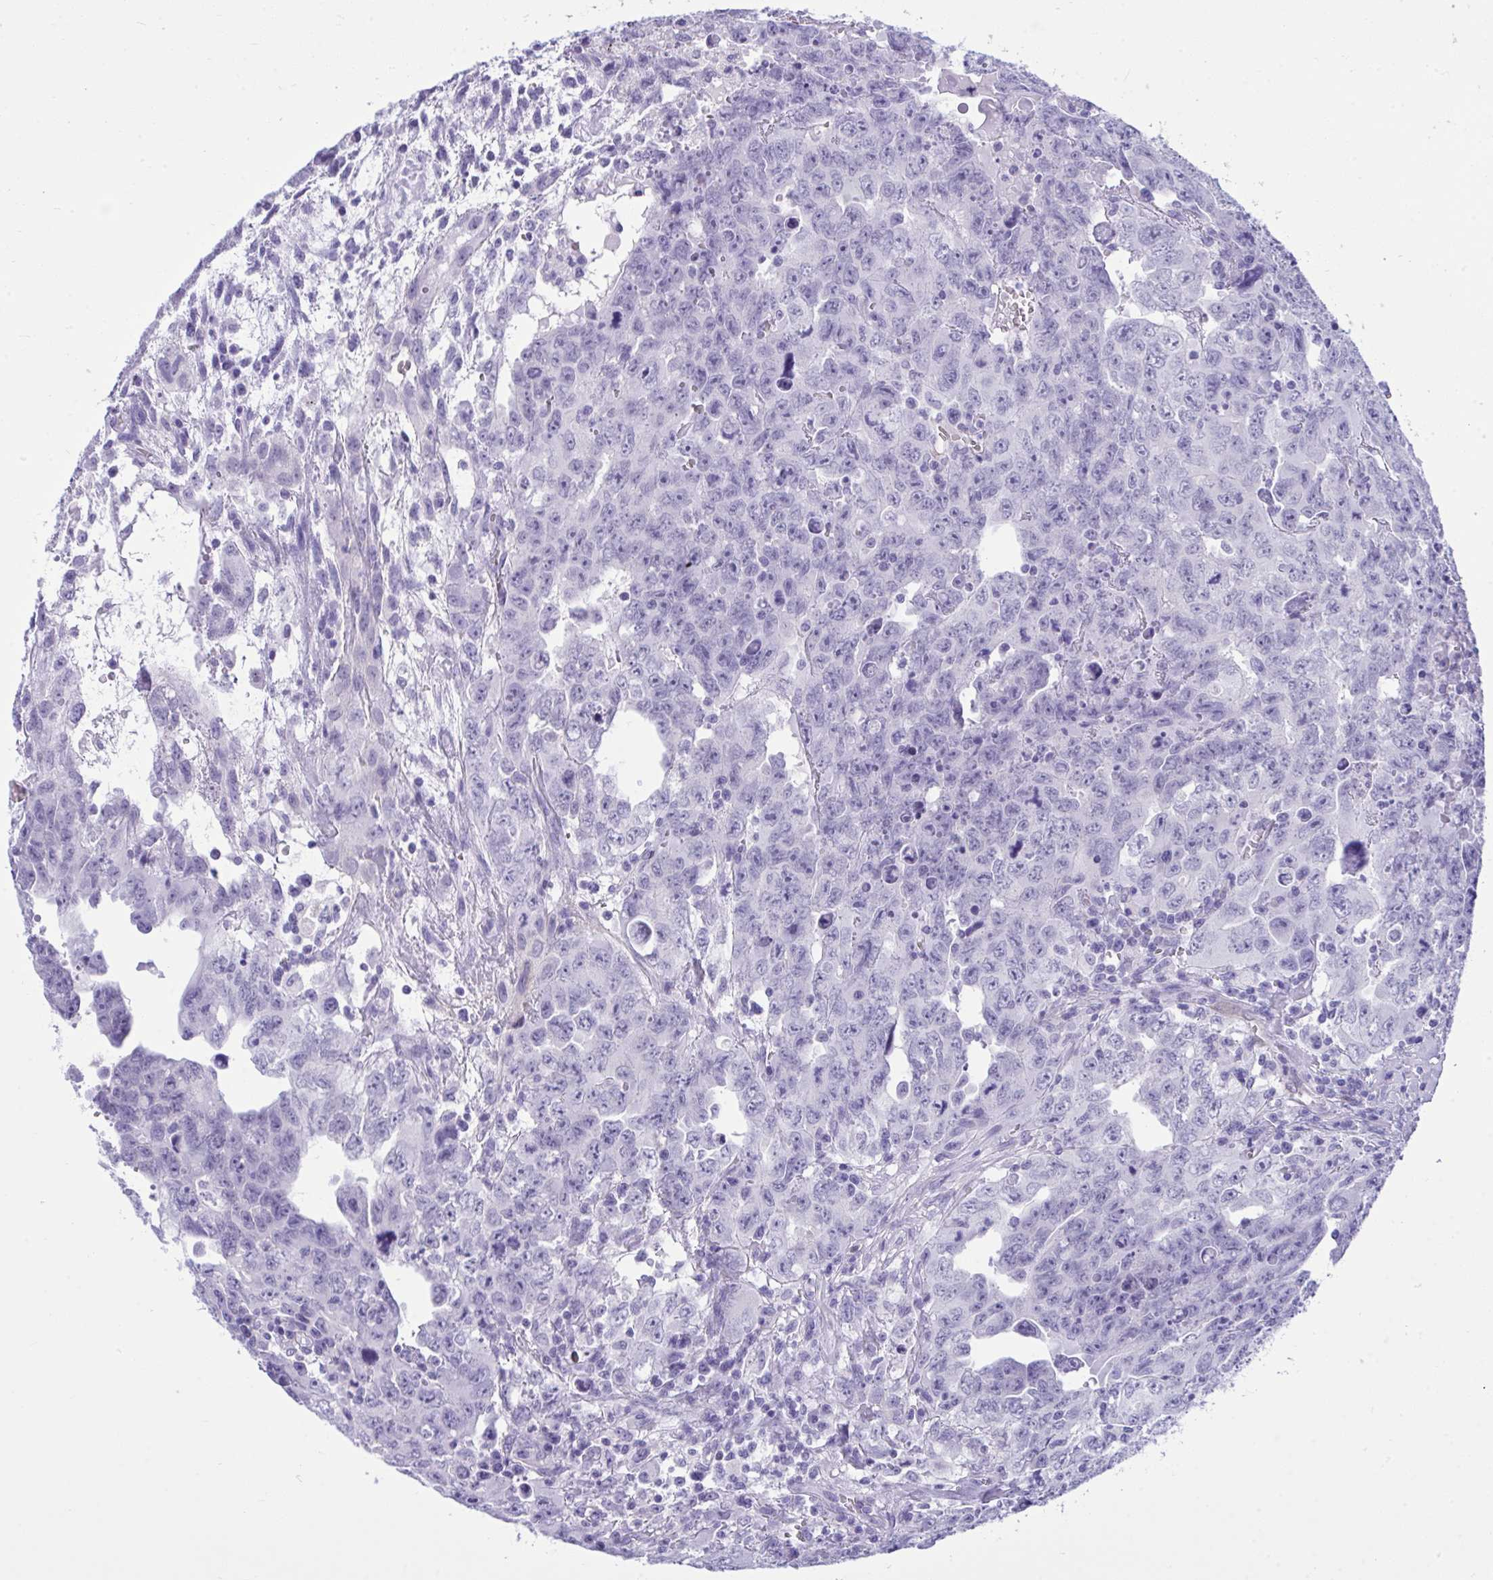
{"staining": {"intensity": "negative", "quantity": "none", "location": "none"}, "tissue": "testis cancer", "cell_type": "Tumor cells", "image_type": "cancer", "snomed": [{"axis": "morphology", "description": "Carcinoma, Embryonal, NOS"}, {"axis": "topography", "description": "Testis"}], "caption": "Immunohistochemical staining of human testis cancer reveals no significant expression in tumor cells.", "gene": "LIMS2", "patient": {"sex": "male", "age": 24}}